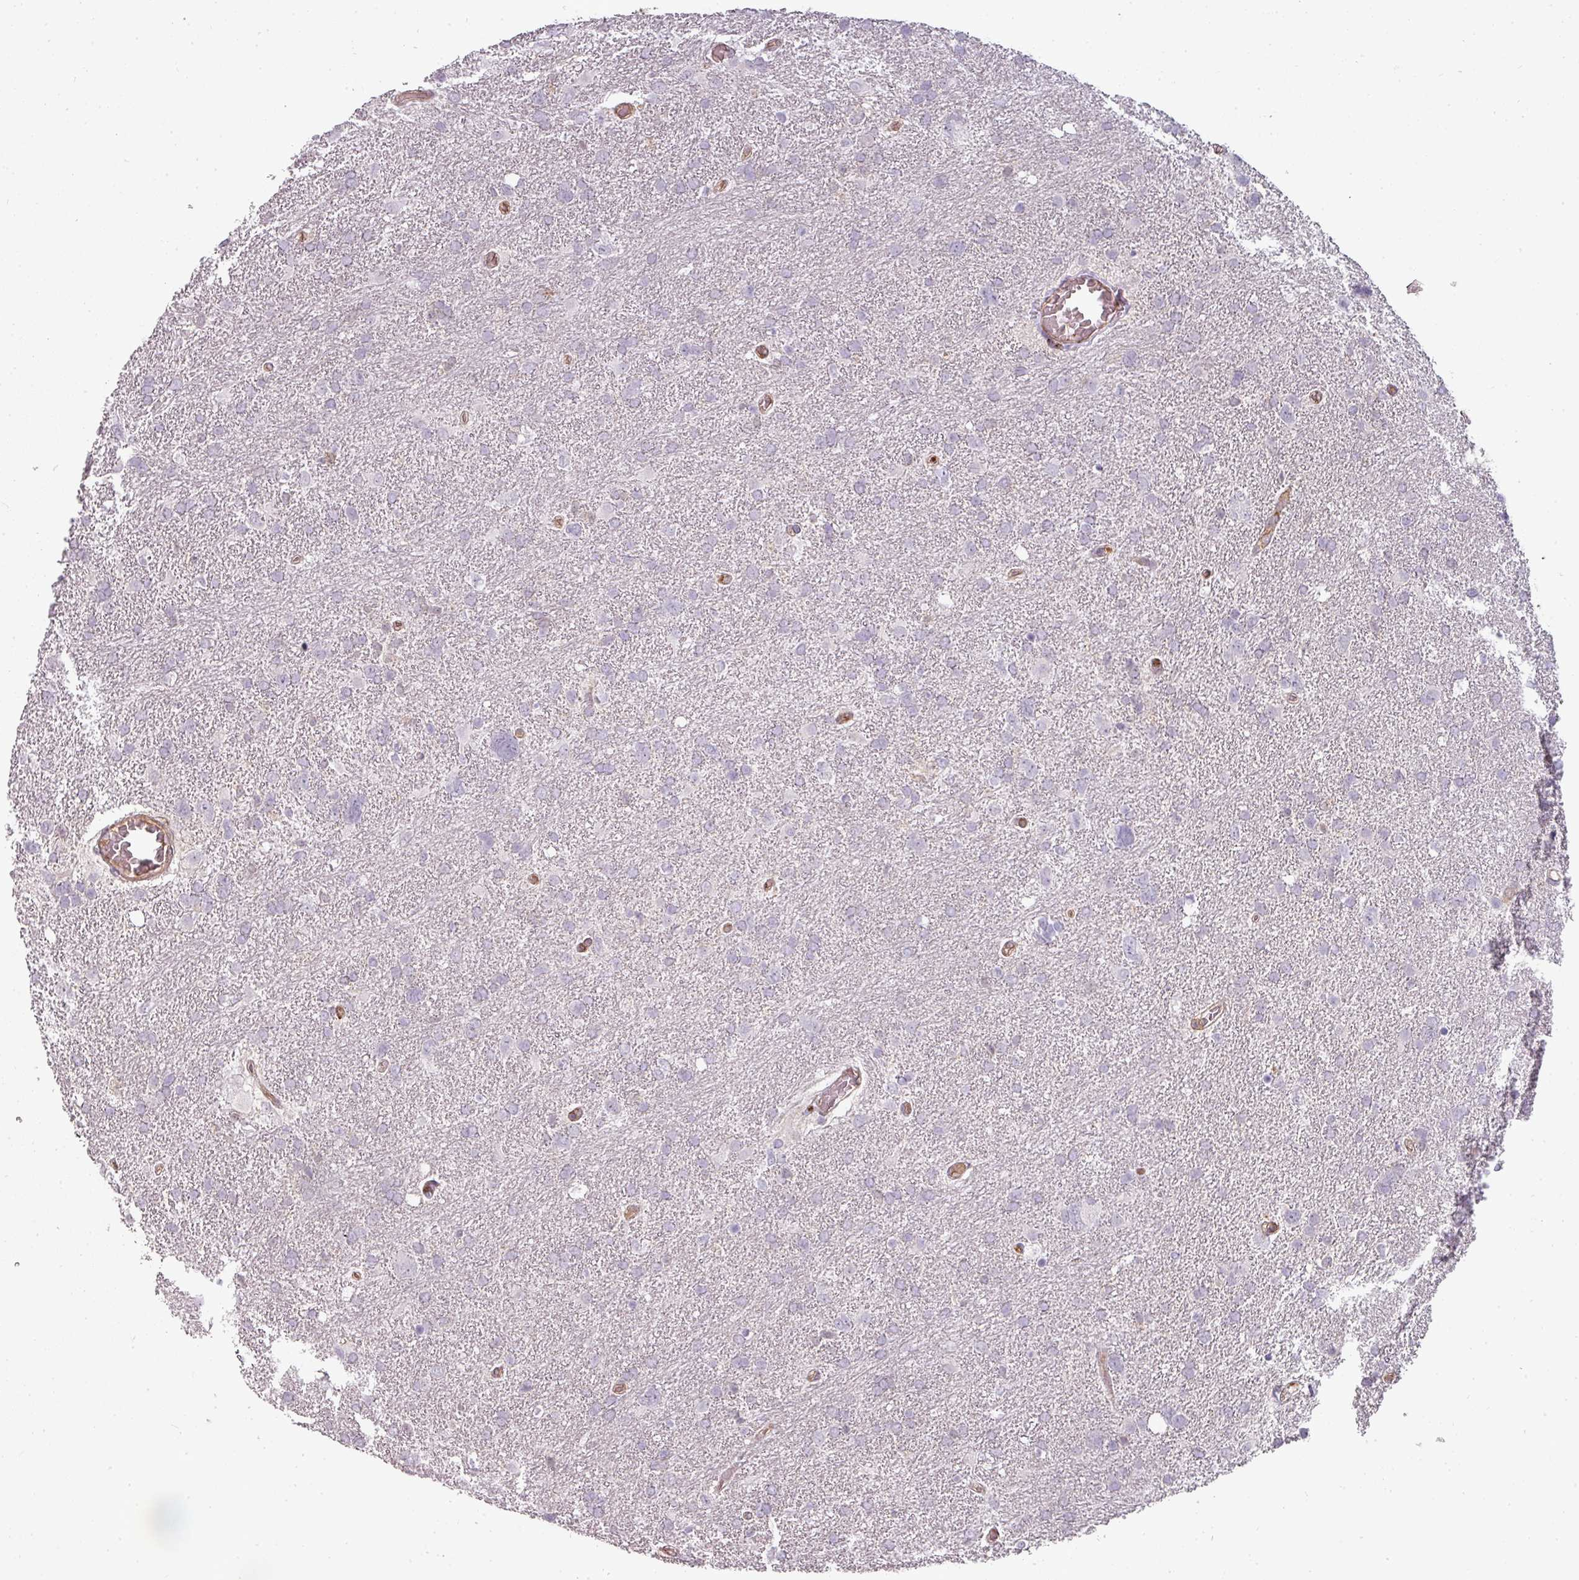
{"staining": {"intensity": "negative", "quantity": "none", "location": "none"}, "tissue": "glioma", "cell_type": "Tumor cells", "image_type": "cancer", "snomed": [{"axis": "morphology", "description": "Glioma, malignant, High grade"}, {"axis": "topography", "description": "Brain"}], "caption": "There is no significant expression in tumor cells of malignant glioma (high-grade).", "gene": "CLIC1", "patient": {"sex": "male", "age": 61}}